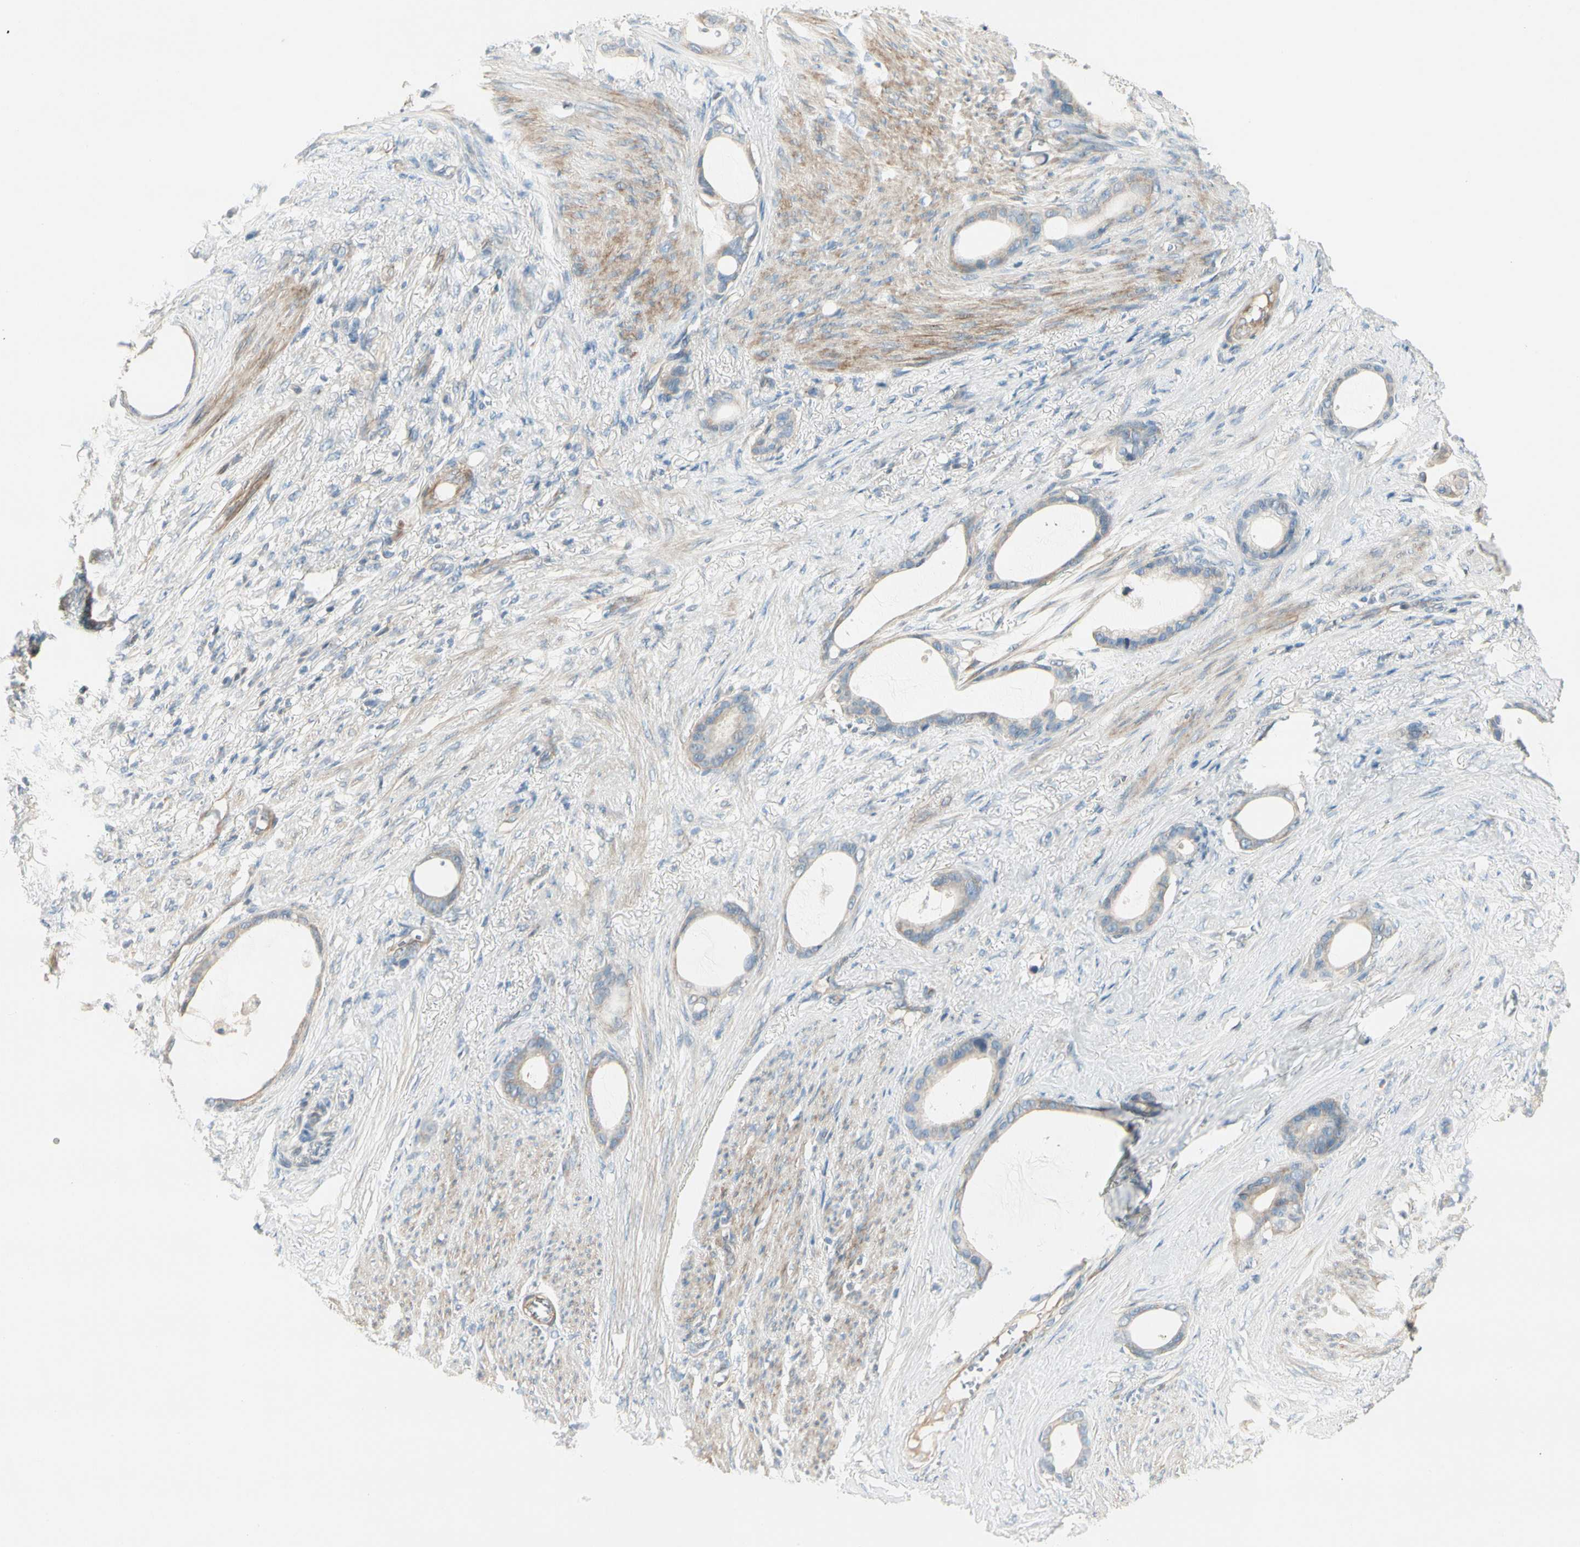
{"staining": {"intensity": "weak", "quantity": "25%-75%", "location": "cytoplasmic/membranous"}, "tissue": "stomach cancer", "cell_type": "Tumor cells", "image_type": "cancer", "snomed": [{"axis": "morphology", "description": "Adenocarcinoma, NOS"}, {"axis": "topography", "description": "Stomach"}], "caption": "The immunohistochemical stain labels weak cytoplasmic/membranous staining in tumor cells of adenocarcinoma (stomach) tissue.", "gene": "ADGRA3", "patient": {"sex": "female", "age": 75}}